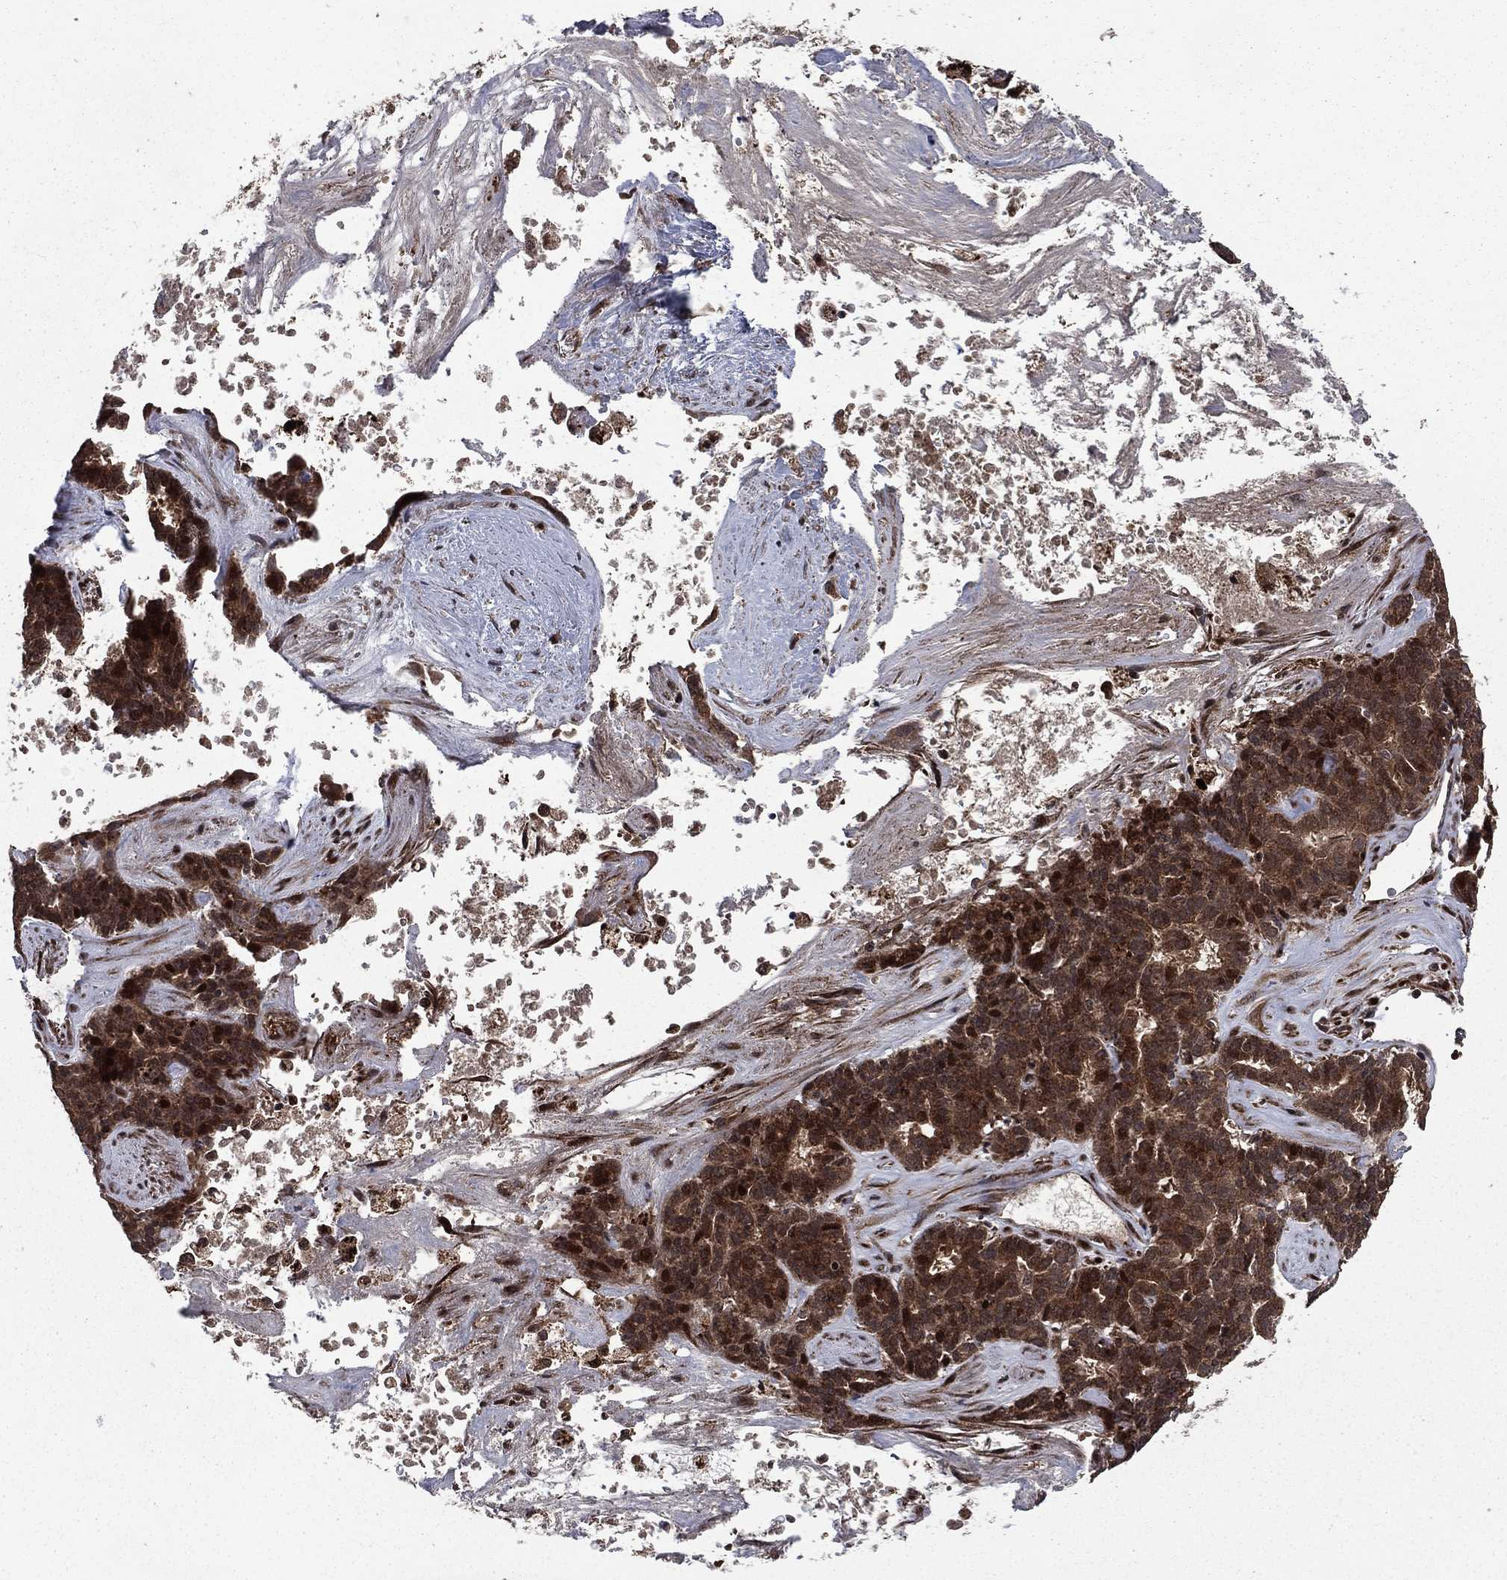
{"staining": {"intensity": "strong", "quantity": ">75%", "location": "cytoplasmic/membranous"}, "tissue": "liver cancer", "cell_type": "Tumor cells", "image_type": "cancer", "snomed": [{"axis": "morphology", "description": "Cholangiocarcinoma"}, {"axis": "topography", "description": "Liver"}], "caption": "This histopathology image shows liver cancer (cholangiocarcinoma) stained with IHC to label a protein in brown. The cytoplasmic/membranous of tumor cells show strong positivity for the protein. Nuclei are counter-stained blue.", "gene": "LENG8", "patient": {"sex": "female", "age": 47}}